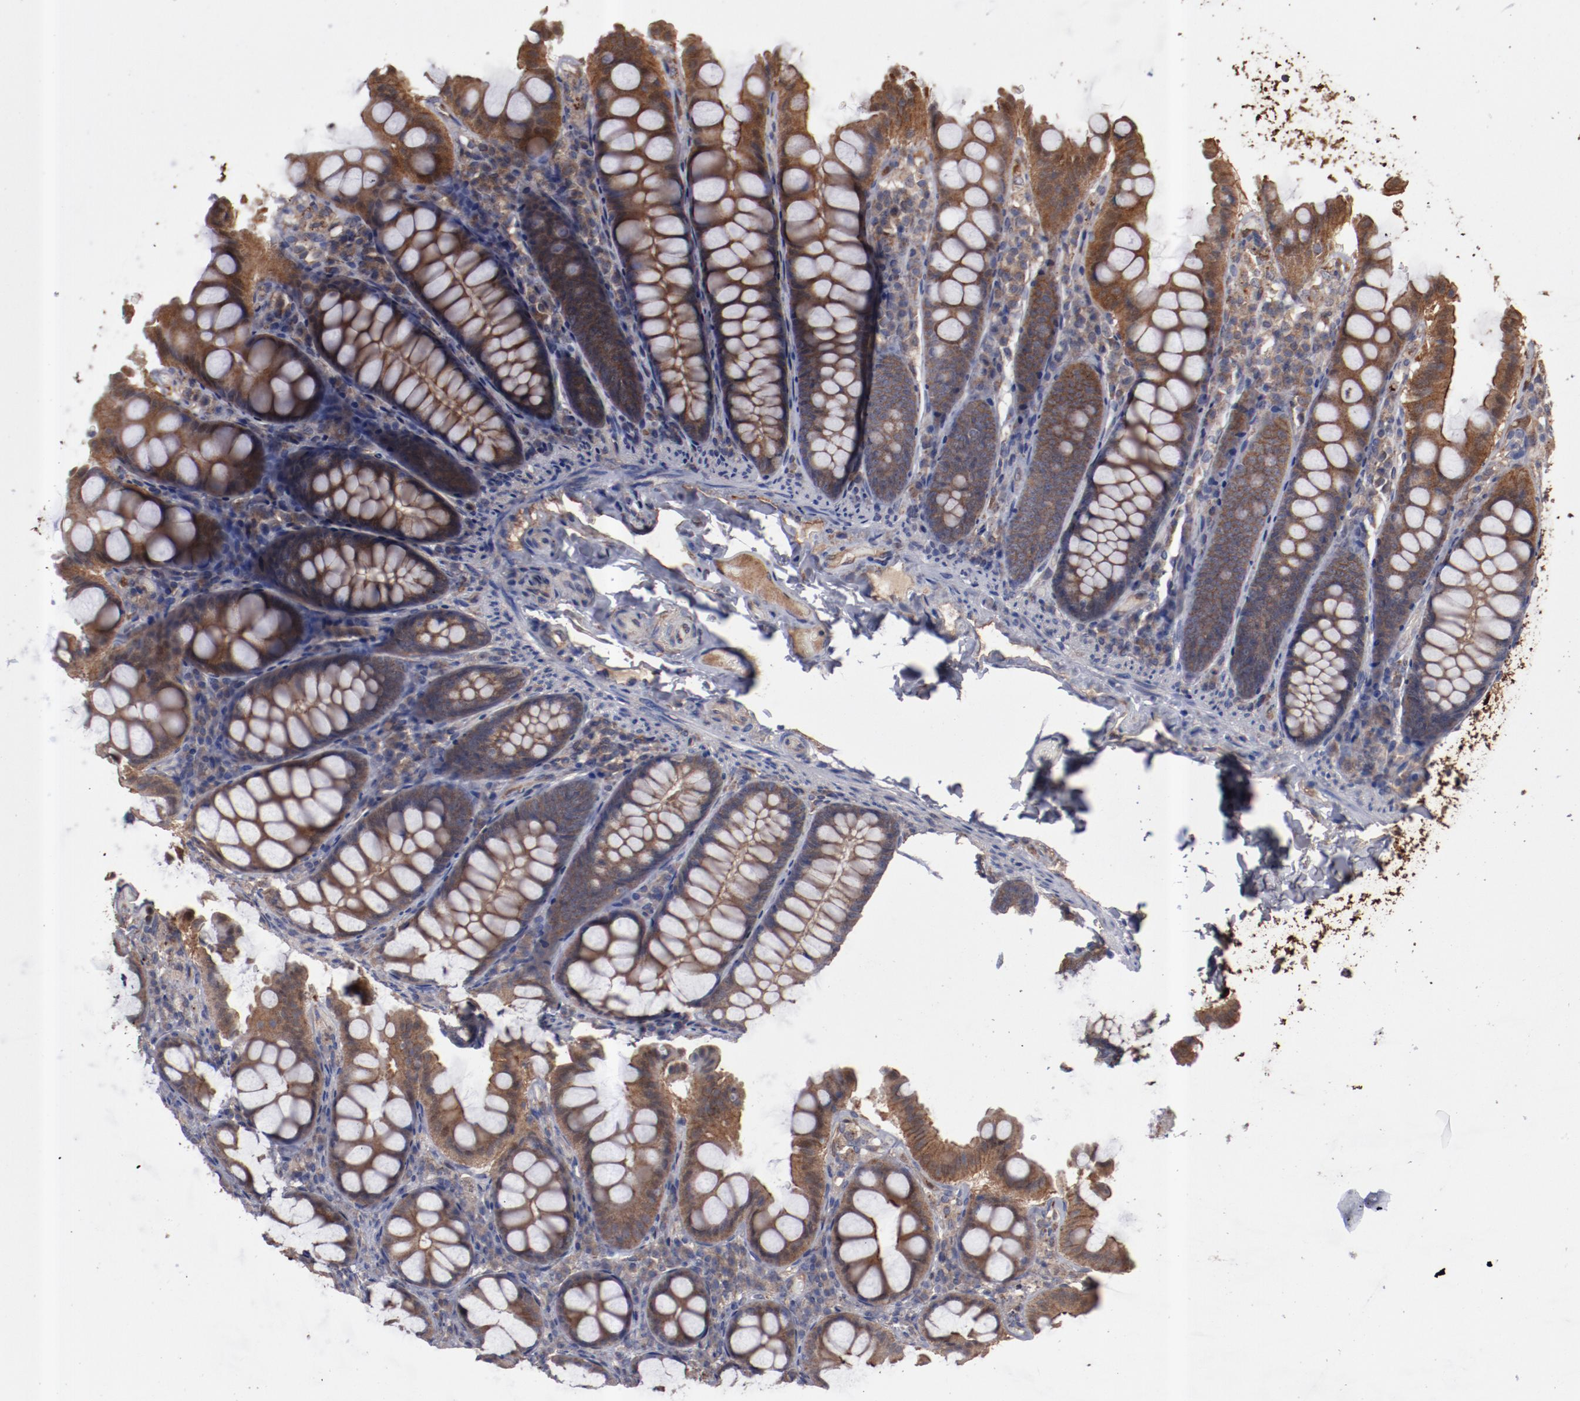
{"staining": {"intensity": "negative", "quantity": "none", "location": "none"}, "tissue": "colon", "cell_type": "Endothelial cells", "image_type": "normal", "snomed": [{"axis": "morphology", "description": "Normal tissue, NOS"}, {"axis": "topography", "description": "Colon"}], "caption": "IHC photomicrograph of benign colon: colon stained with DAB (3,3'-diaminobenzidine) shows no significant protein expression in endothelial cells.", "gene": "DNAAF2", "patient": {"sex": "female", "age": 61}}